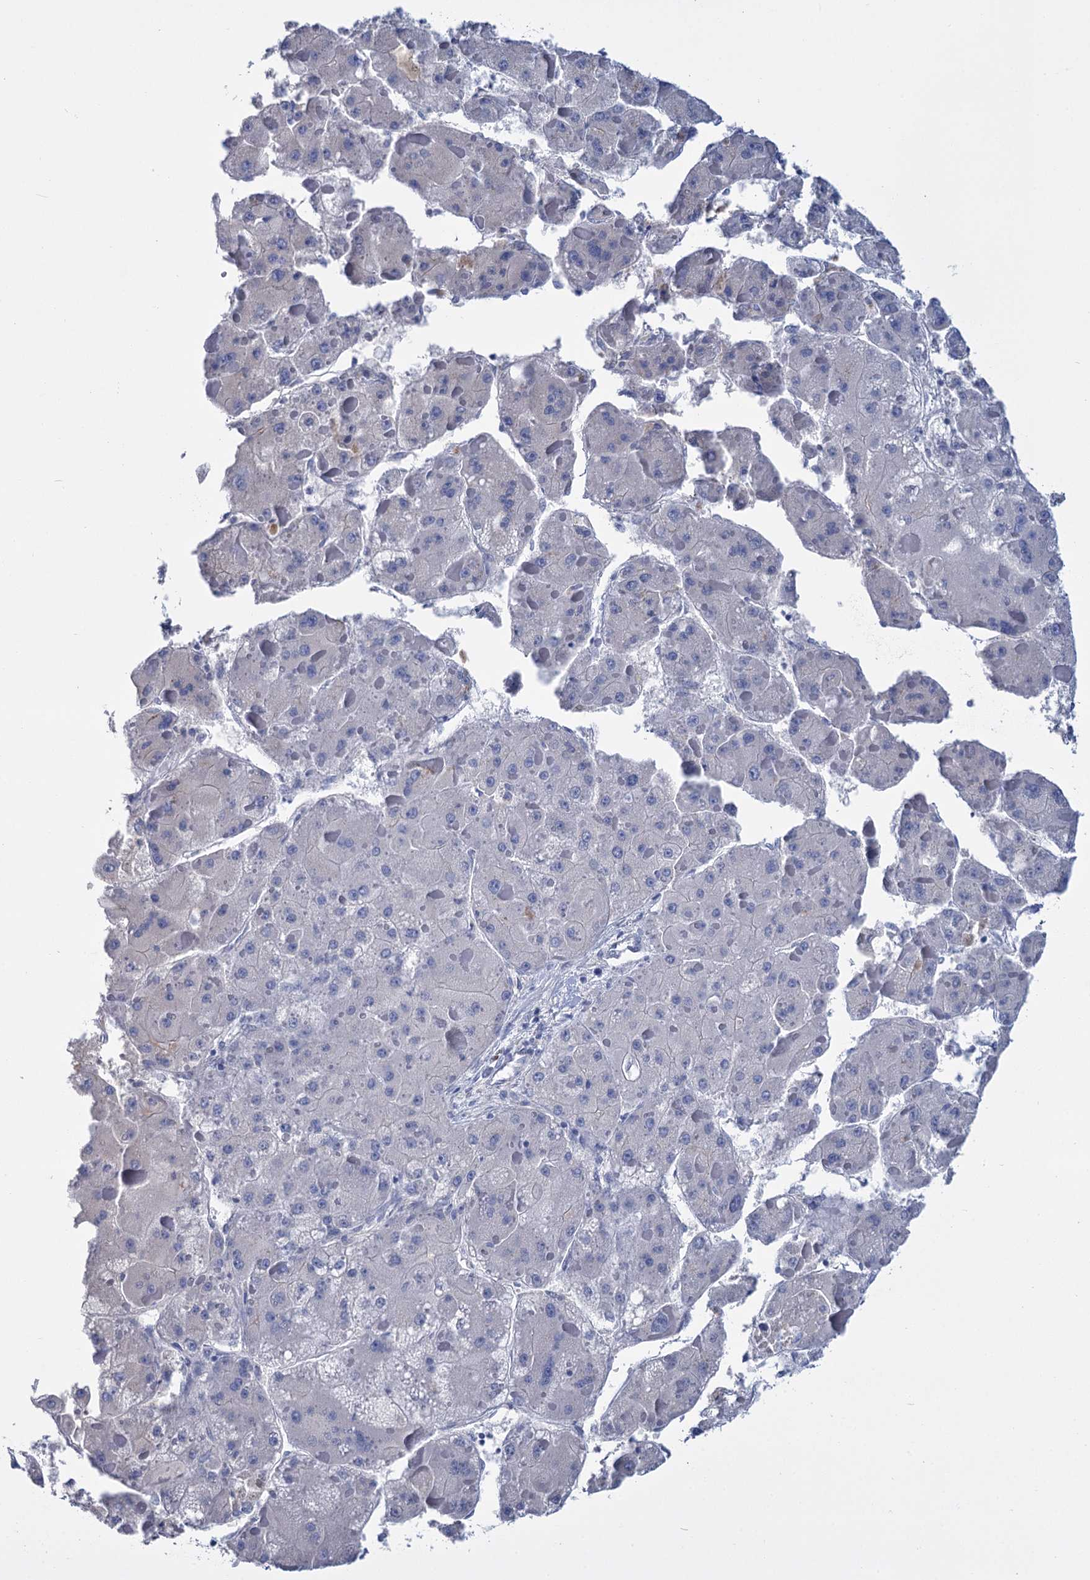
{"staining": {"intensity": "negative", "quantity": "none", "location": "none"}, "tissue": "liver cancer", "cell_type": "Tumor cells", "image_type": "cancer", "snomed": [{"axis": "morphology", "description": "Carcinoma, Hepatocellular, NOS"}, {"axis": "topography", "description": "Liver"}], "caption": "DAB immunohistochemical staining of human liver cancer displays no significant staining in tumor cells. (Stains: DAB immunohistochemistry (IHC) with hematoxylin counter stain, Microscopy: brightfield microscopy at high magnification).", "gene": "FBXW12", "patient": {"sex": "female", "age": 73}}